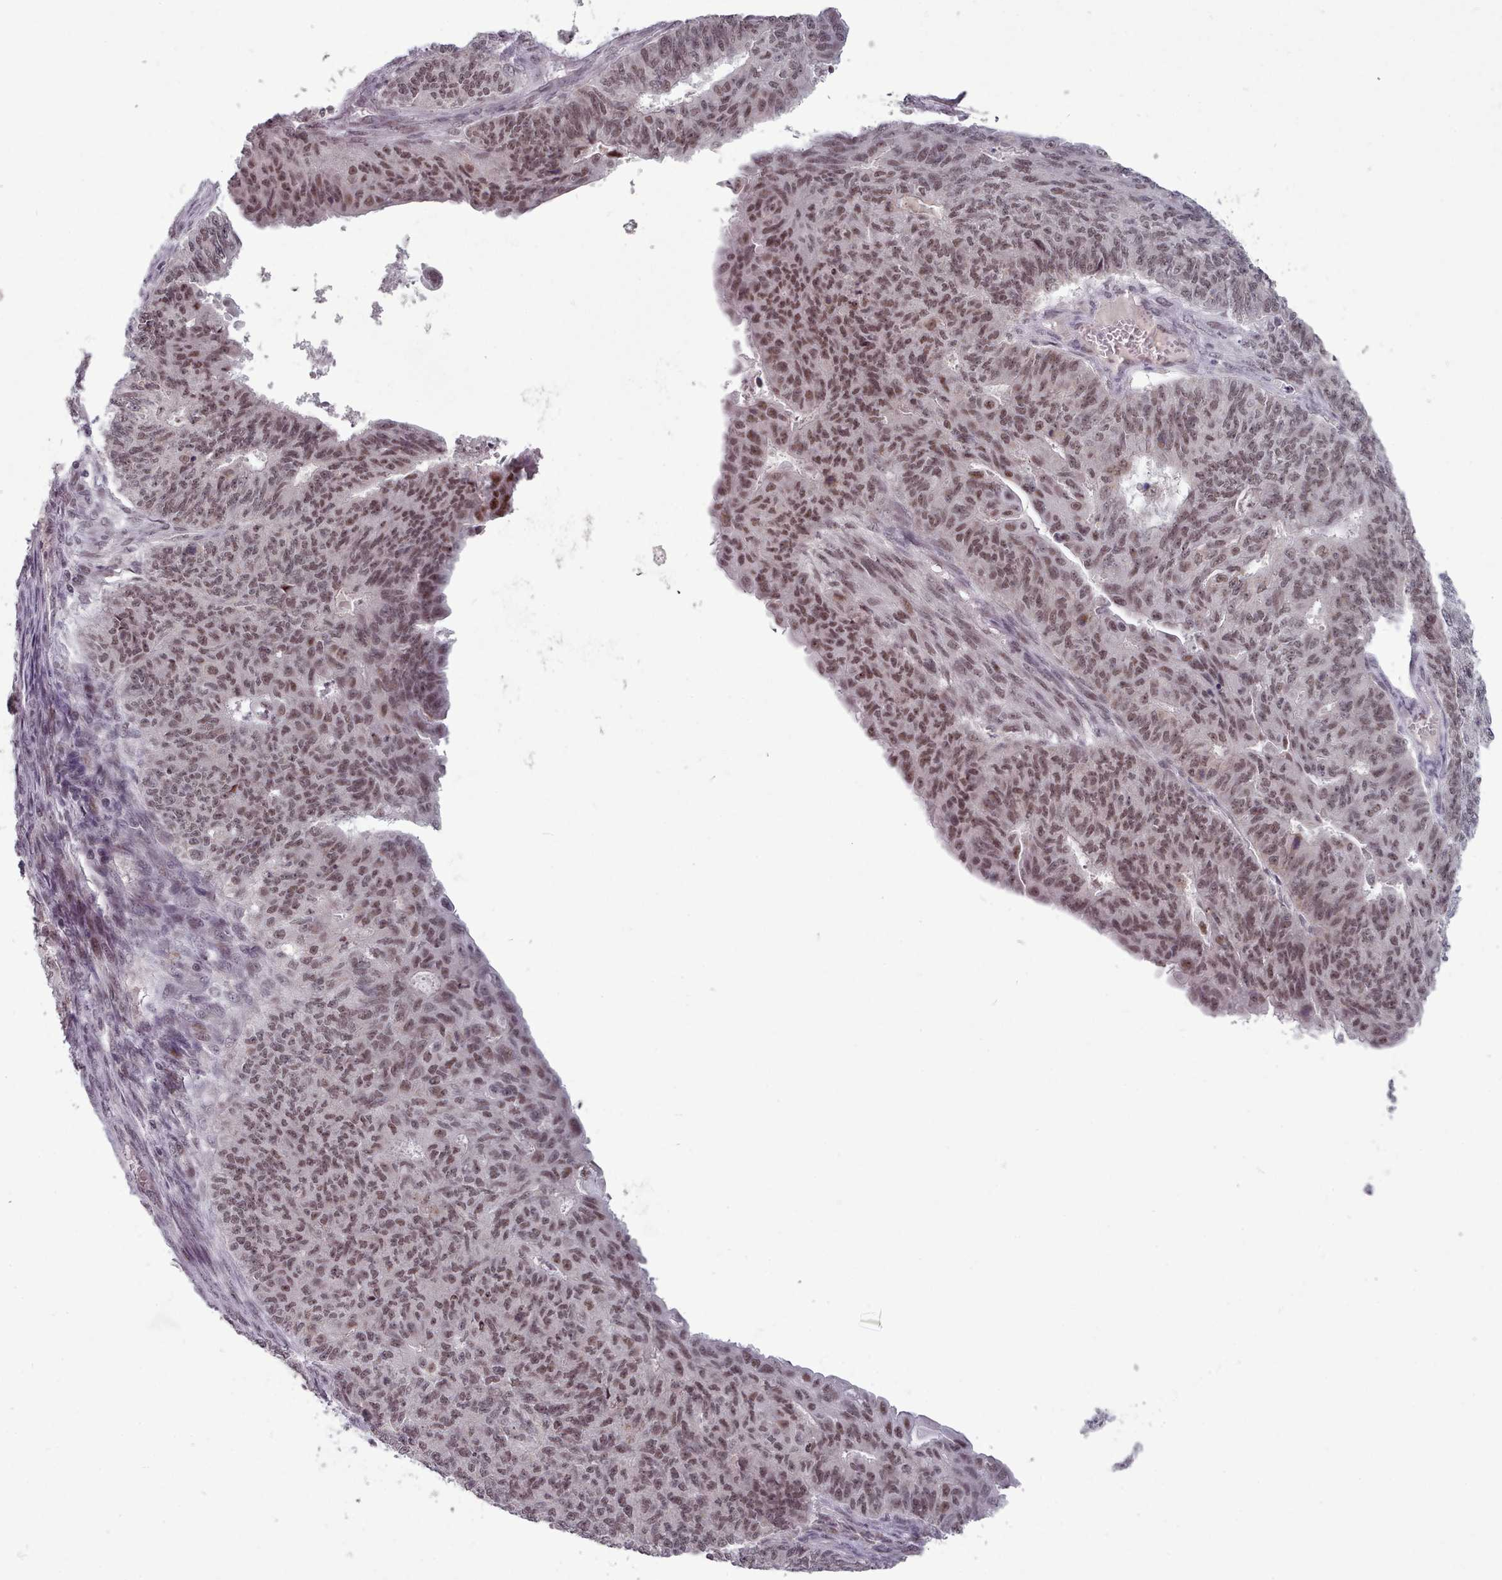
{"staining": {"intensity": "moderate", "quantity": ">75%", "location": "nuclear"}, "tissue": "endometrial cancer", "cell_type": "Tumor cells", "image_type": "cancer", "snomed": [{"axis": "morphology", "description": "Adenocarcinoma, NOS"}, {"axis": "topography", "description": "Endometrium"}], "caption": "Endometrial cancer was stained to show a protein in brown. There is medium levels of moderate nuclear expression in about >75% of tumor cells. (DAB (3,3'-diaminobenzidine) IHC, brown staining for protein, blue staining for nuclei).", "gene": "SRSF9", "patient": {"sex": "female", "age": 32}}